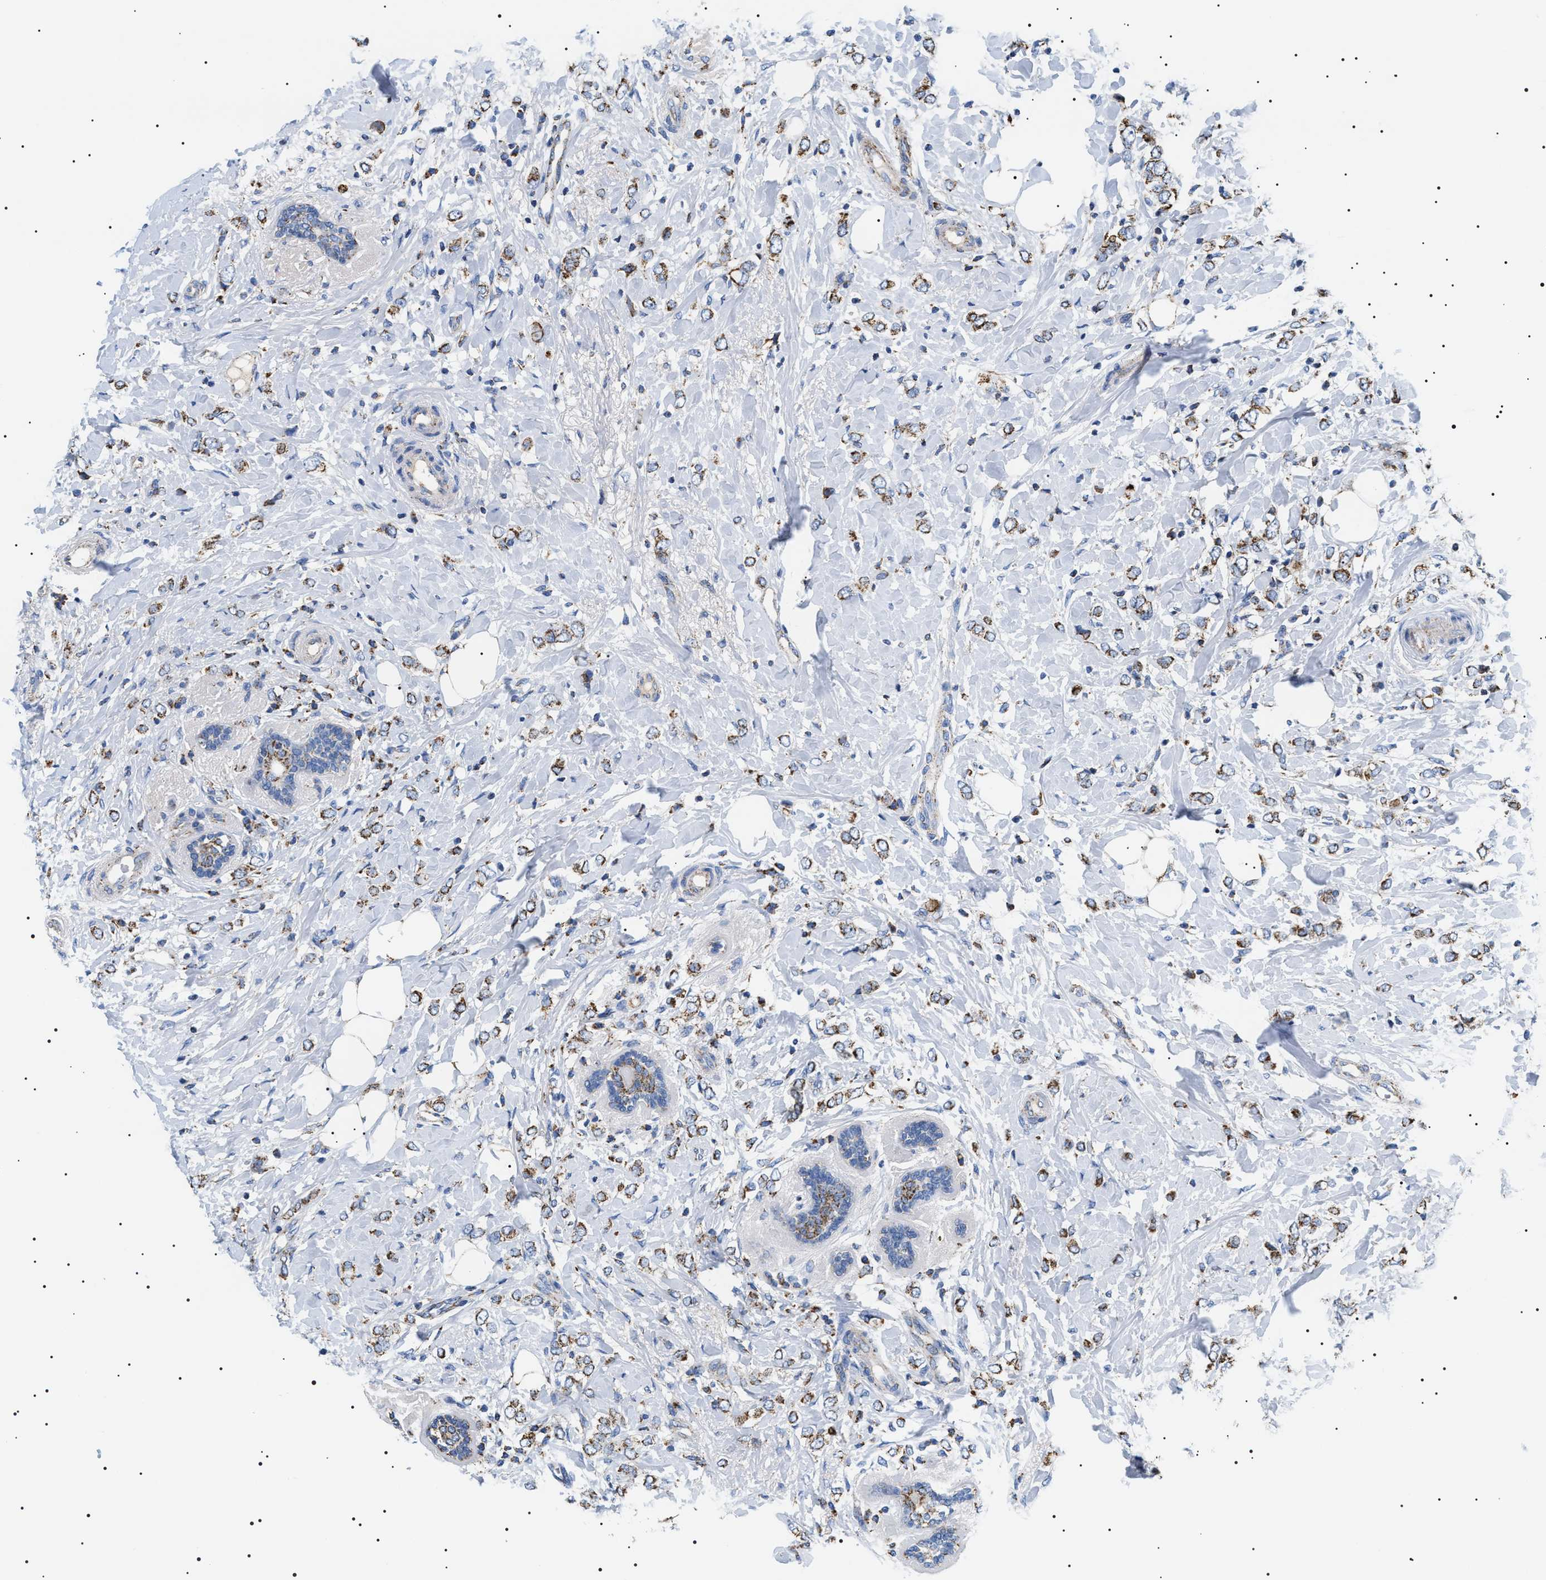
{"staining": {"intensity": "strong", "quantity": ">75%", "location": "cytoplasmic/membranous"}, "tissue": "breast cancer", "cell_type": "Tumor cells", "image_type": "cancer", "snomed": [{"axis": "morphology", "description": "Normal tissue, NOS"}, {"axis": "morphology", "description": "Lobular carcinoma"}, {"axis": "topography", "description": "Breast"}], "caption": "Approximately >75% of tumor cells in human breast cancer display strong cytoplasmic/membranous protein expression as visualized by brown immunohistochemical staining.", "gene": "OXSM", "patient": {"sex": "female", "age": 47}}